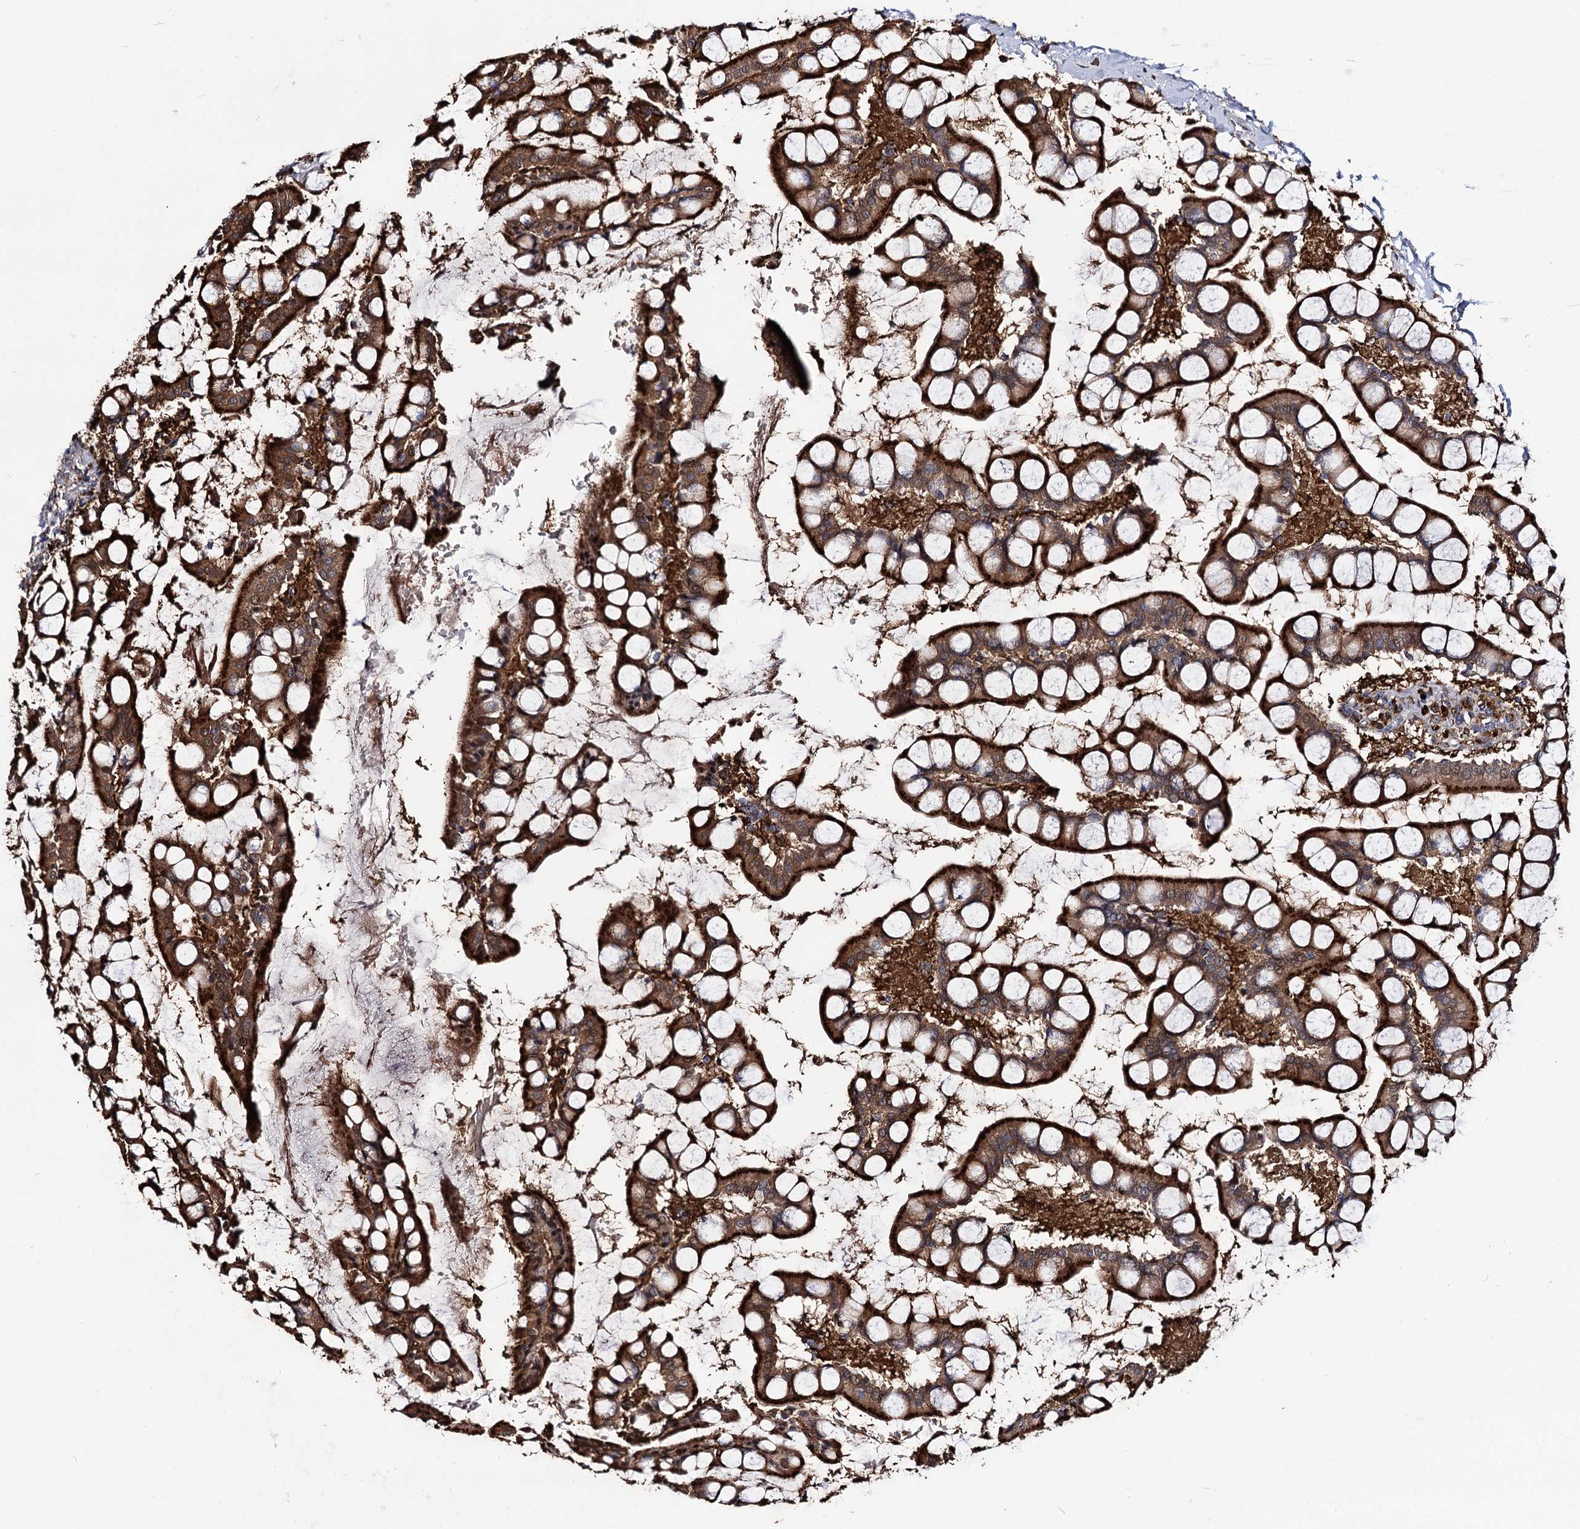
{"staining": {"intensity": "strong", "quantity": ">75%", "location": "cytoplasmic/membranous"}, "tissue": "small intestine", "cell_type": "Glandular cells", "image_type": "normal", "snomed": [{"axis": "morphology", "description": "Normal tissue, NOS"}, {"axis": "topography", "description": "Small intestine"}], "caption": "The photomicrograph displays a brown stain indicating the presence of a protein in the cytoplasmic/membranous of glandular cells in small intestine.", "gene": "MICAL2", "patient": {"sex": "male", "age": 52}}